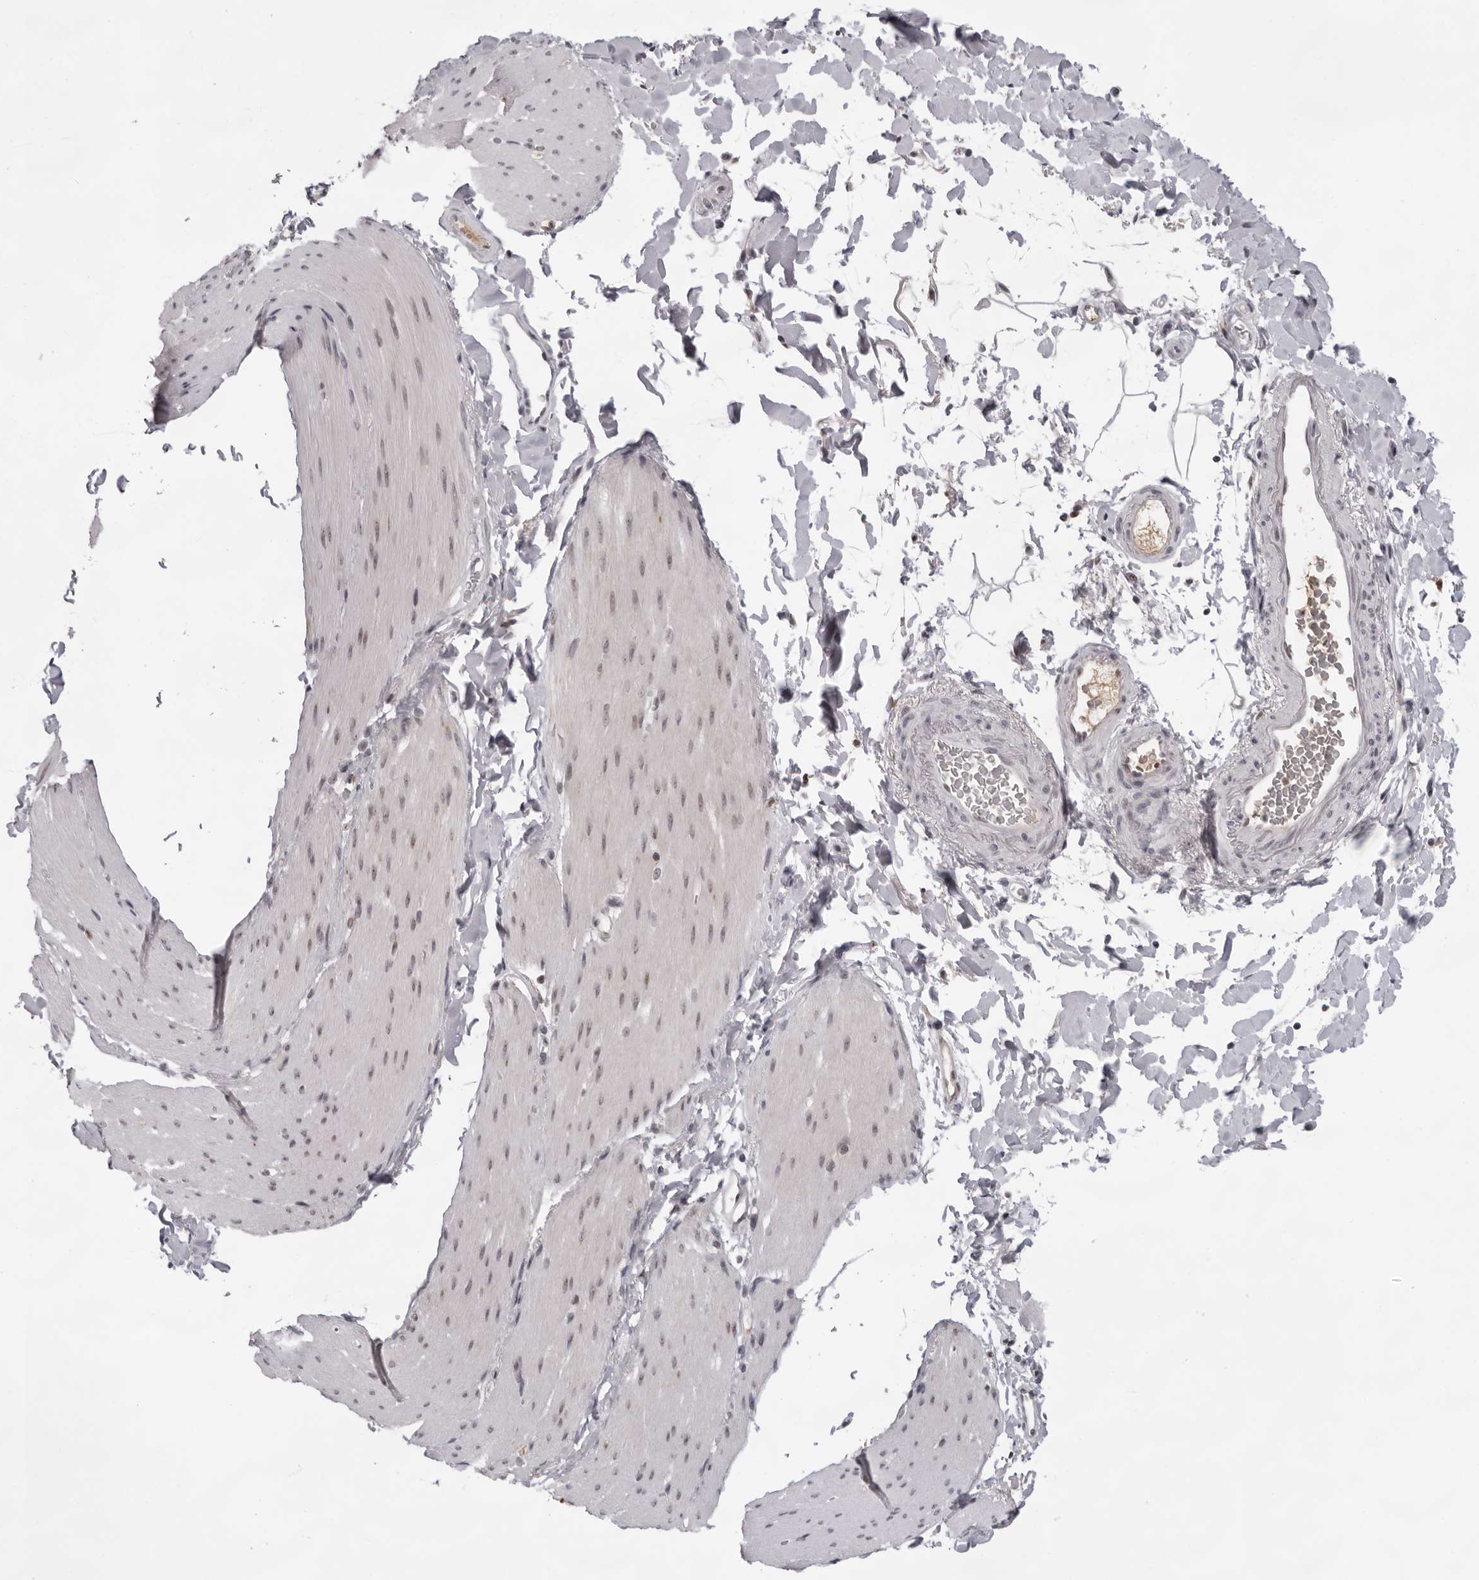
{"staining": {"intensity": "weak", "quantity": "25%-75%", "location": "nuclear"}, "tissue": "smooth muscle", "cell_type": "Smooth muscle cells", "image_type": "normal", "snomed": [{"axis": "morphology", "description": "Normal tissue, NOS"}, {"axis": "topography", "description": "Smooth muscle"}, {"axis": "topography", "description": "Small intestine"}], "caption": "The image demonstrates staining of normal smooth muscle, revealing weak nuclear protein positivity (brown color) within smooth muscle cells.", "gene": "EXOSC10", "patient": {"sex": "female", "age": 84}}